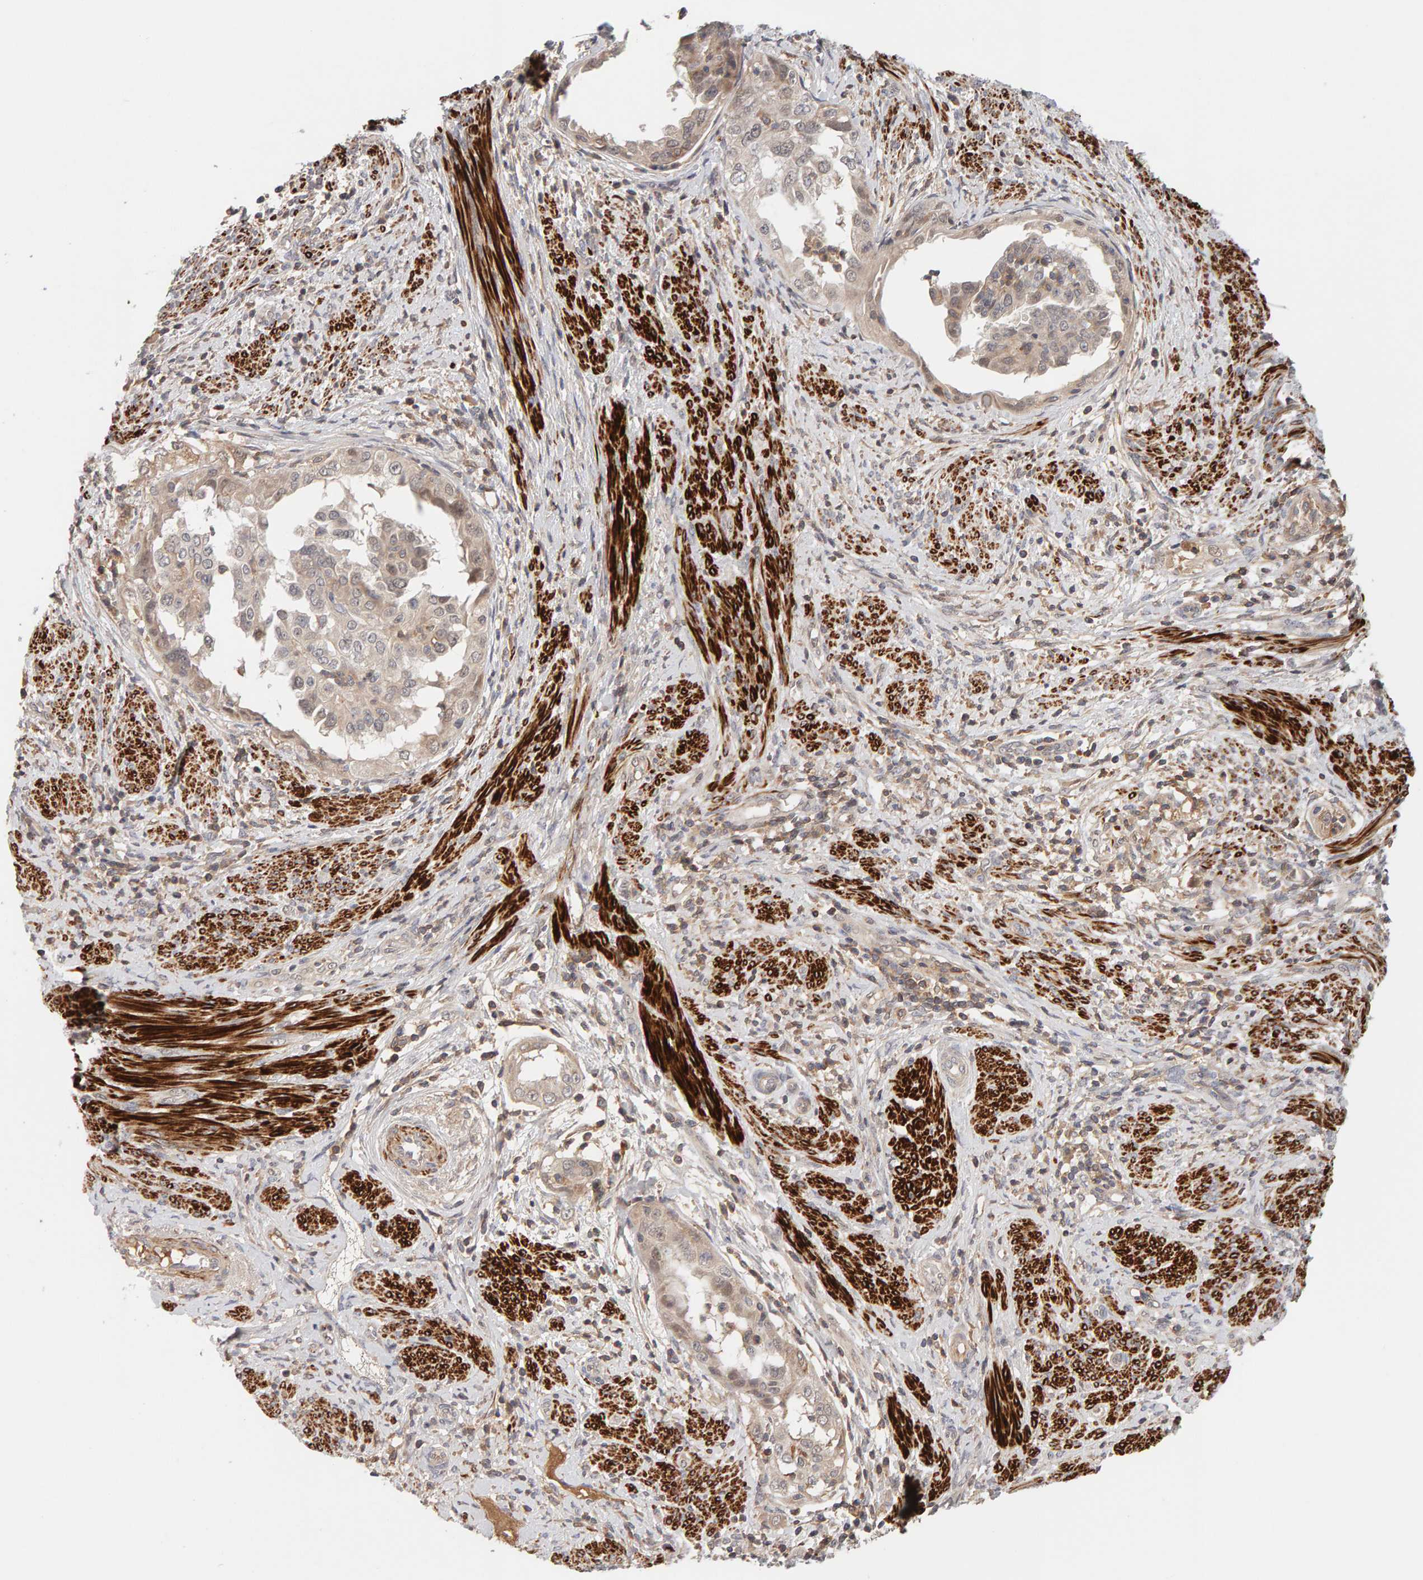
{"staining": {"intensity": "weak", "quantity": "25%-75%", "location": "cytoplasmic/membranous"}, "tissue": "endometrial cancer", "cell_type": "Tumor cells", "image_type": "cancer", "snomed": [{"axis": "morphology", "description": "Adenocarcinoma, NOS"}, {"axis": "topography", "description": "Endometrium"}], "caption": "Immunohistochemical staining of adenocarcinoma (endometrial) demonstrates weak cytoplasmic/membranous protein positivity in about 25%-75% of tumor cells.", "gene": "NUDCD1", "patient": {"sex": "female", "age": 85}}